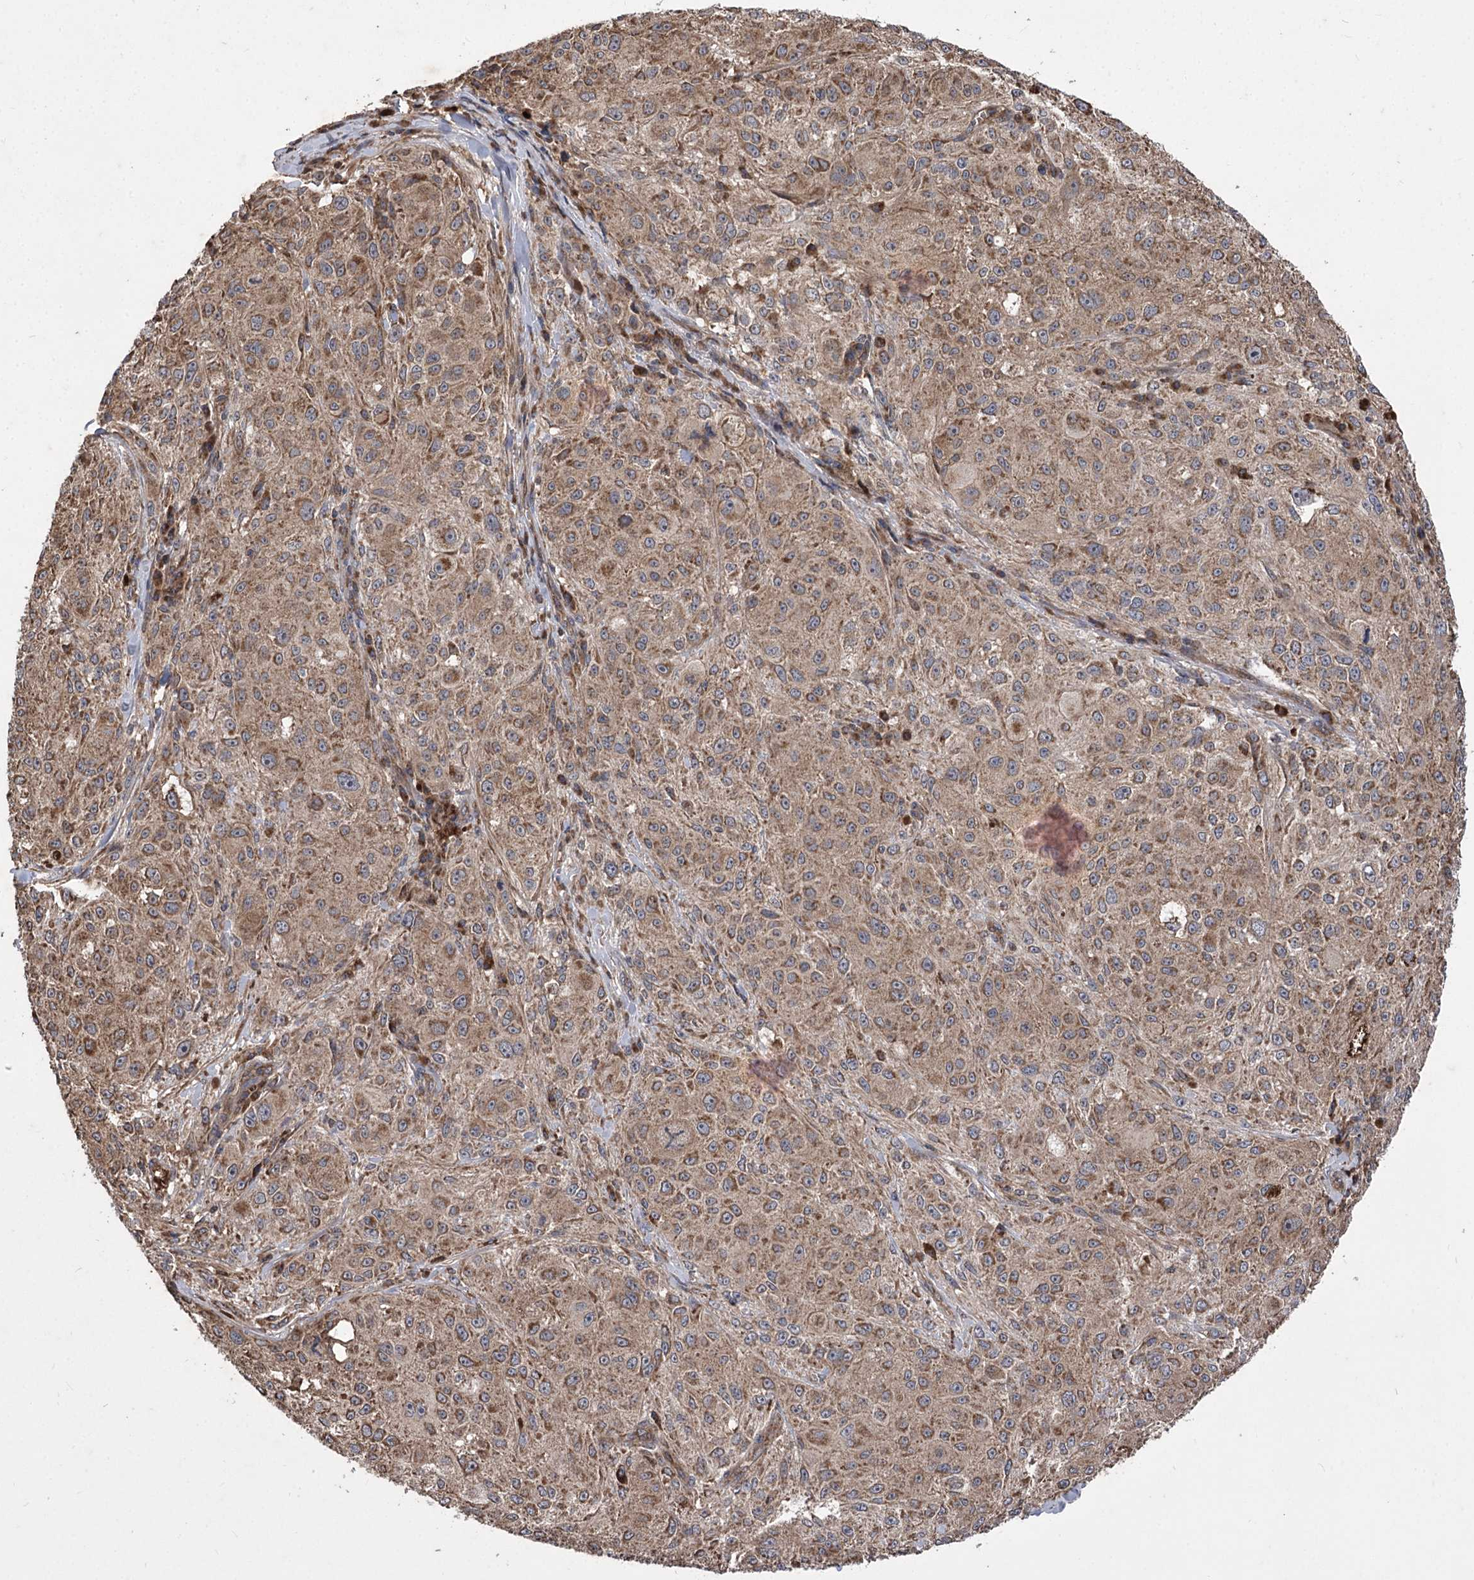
{"staining": {"intensity": "moderate", "quantity": ">75%", "location": "cytoplasmic/membranous"}, "tissue": "melanoma", "cell_type": "Tumor cells", "image_type": "cancer", "snomed": [{"axis": "morphology", "description": "Necrosis, NOS"}, {"axis": "morphology", "description": "Malignant melanoma, NOS"}, {"axis": "topography", "description": "Skin"}], "caption": "Immunohistochemical staining of human melanoma demonstrates medium levels of moderate cytoplasmic/membranous protein expression in about >75% of tumor cells.", "gene": "RASSF3", "patient": {"sex": "female", "age": 87}}